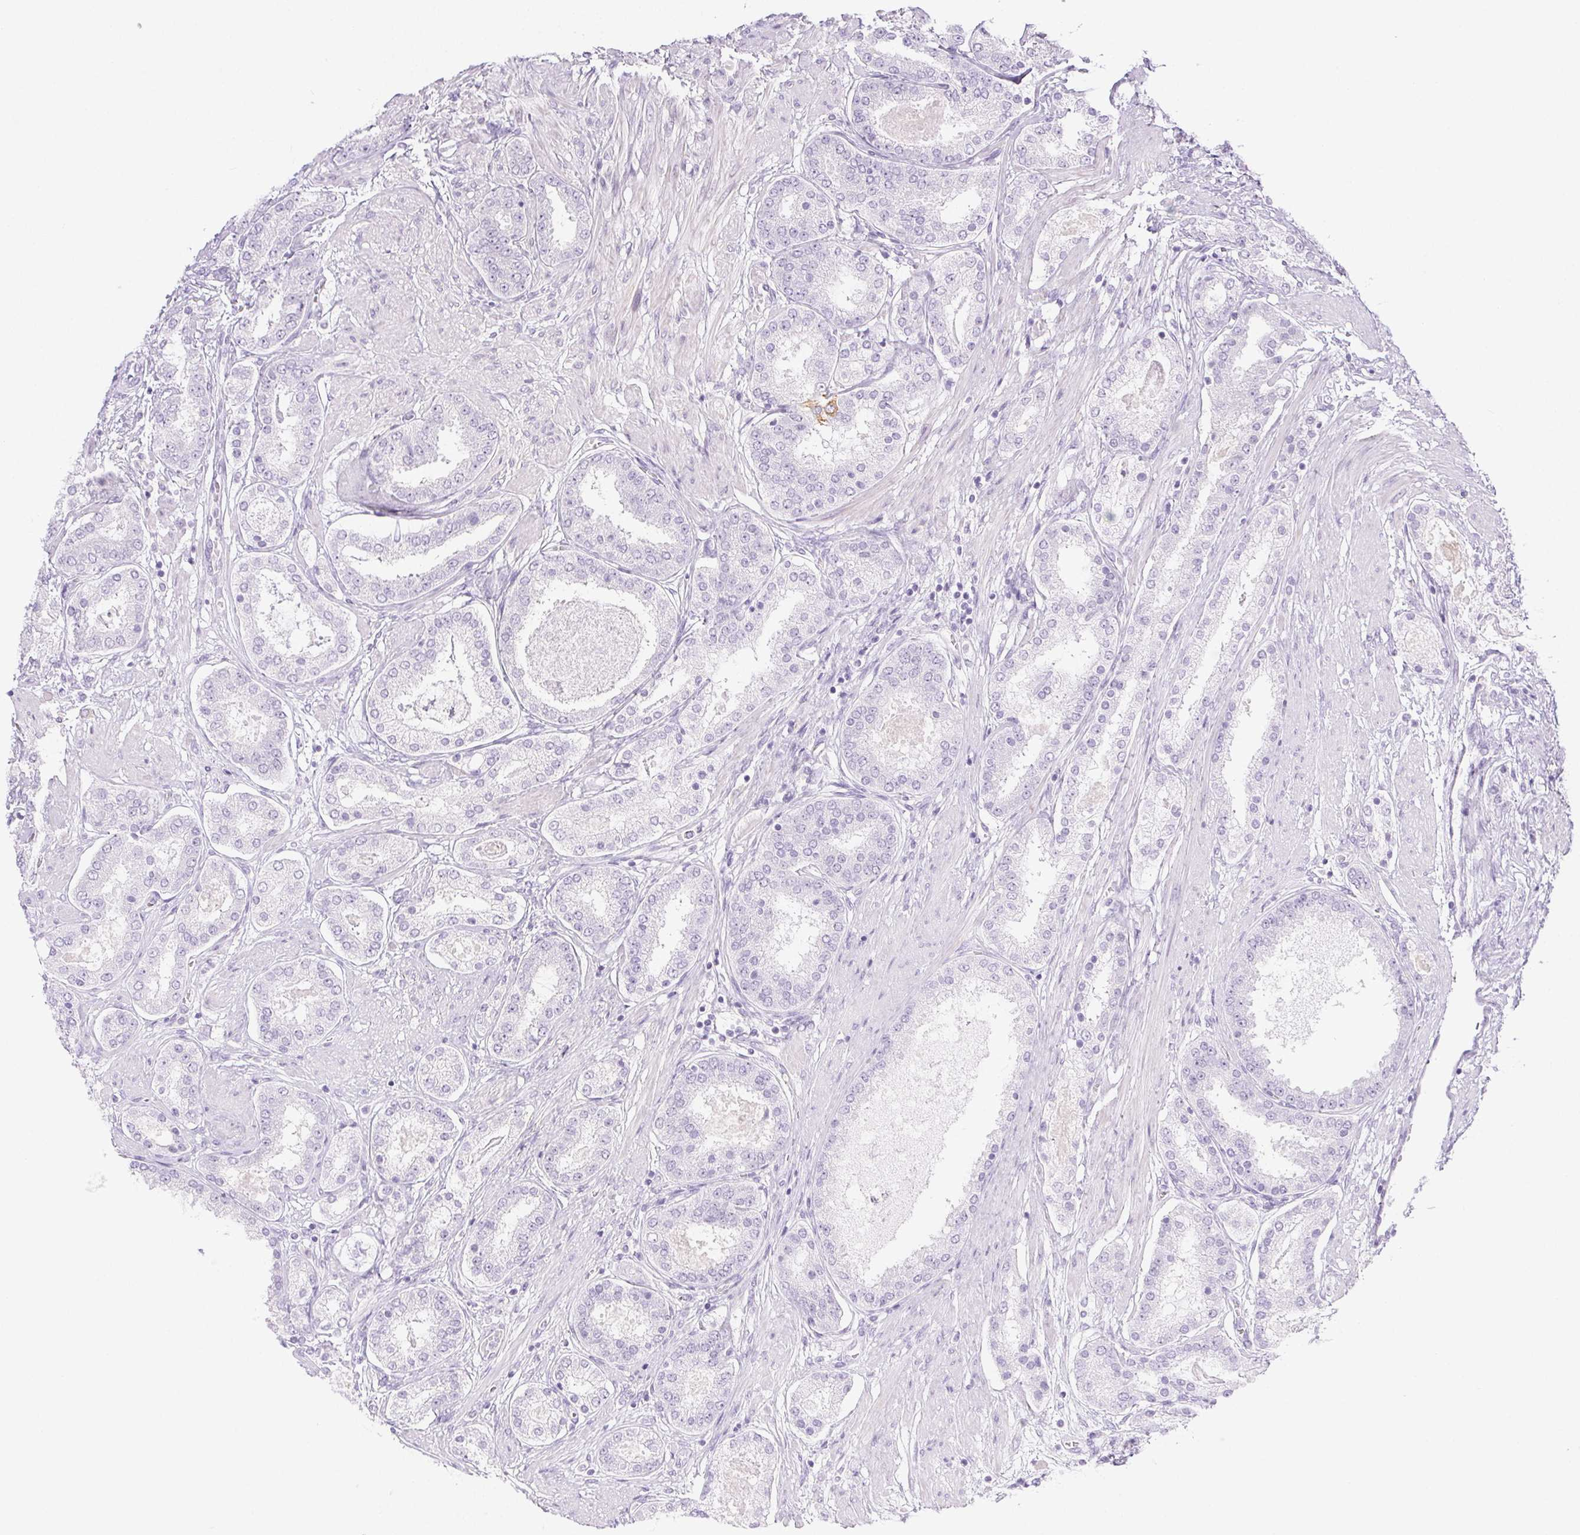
{"staining": {"intensity": "negative", "quantity": "none", "location": "none"}, "tissue": "prostate cancer", "cell_type": "Tumor cells", "image_type": "cancer", "snomed": [{"axis": "morphology", "description": "Adenocarcinoma, High grade"}, {"axis": "topography", "description": "Prostate"}], "caption": "Immunohistochemistry photomicrograph of neoplastic tissue: human prostate cancer (adenocarcinoma (high-grade)) stained with DAB (3,3'-diaminobenzidine) shows no significant protein expression in tumor cells. (Stains: DAB (3,3'-diaminobenzidine) immunohistochemistry with hematoxylin counter stain, Microscopy: brightfield microscopy at high magnification).", "gene": "PI3", "patient": {"sex": "male", "age": 63}}